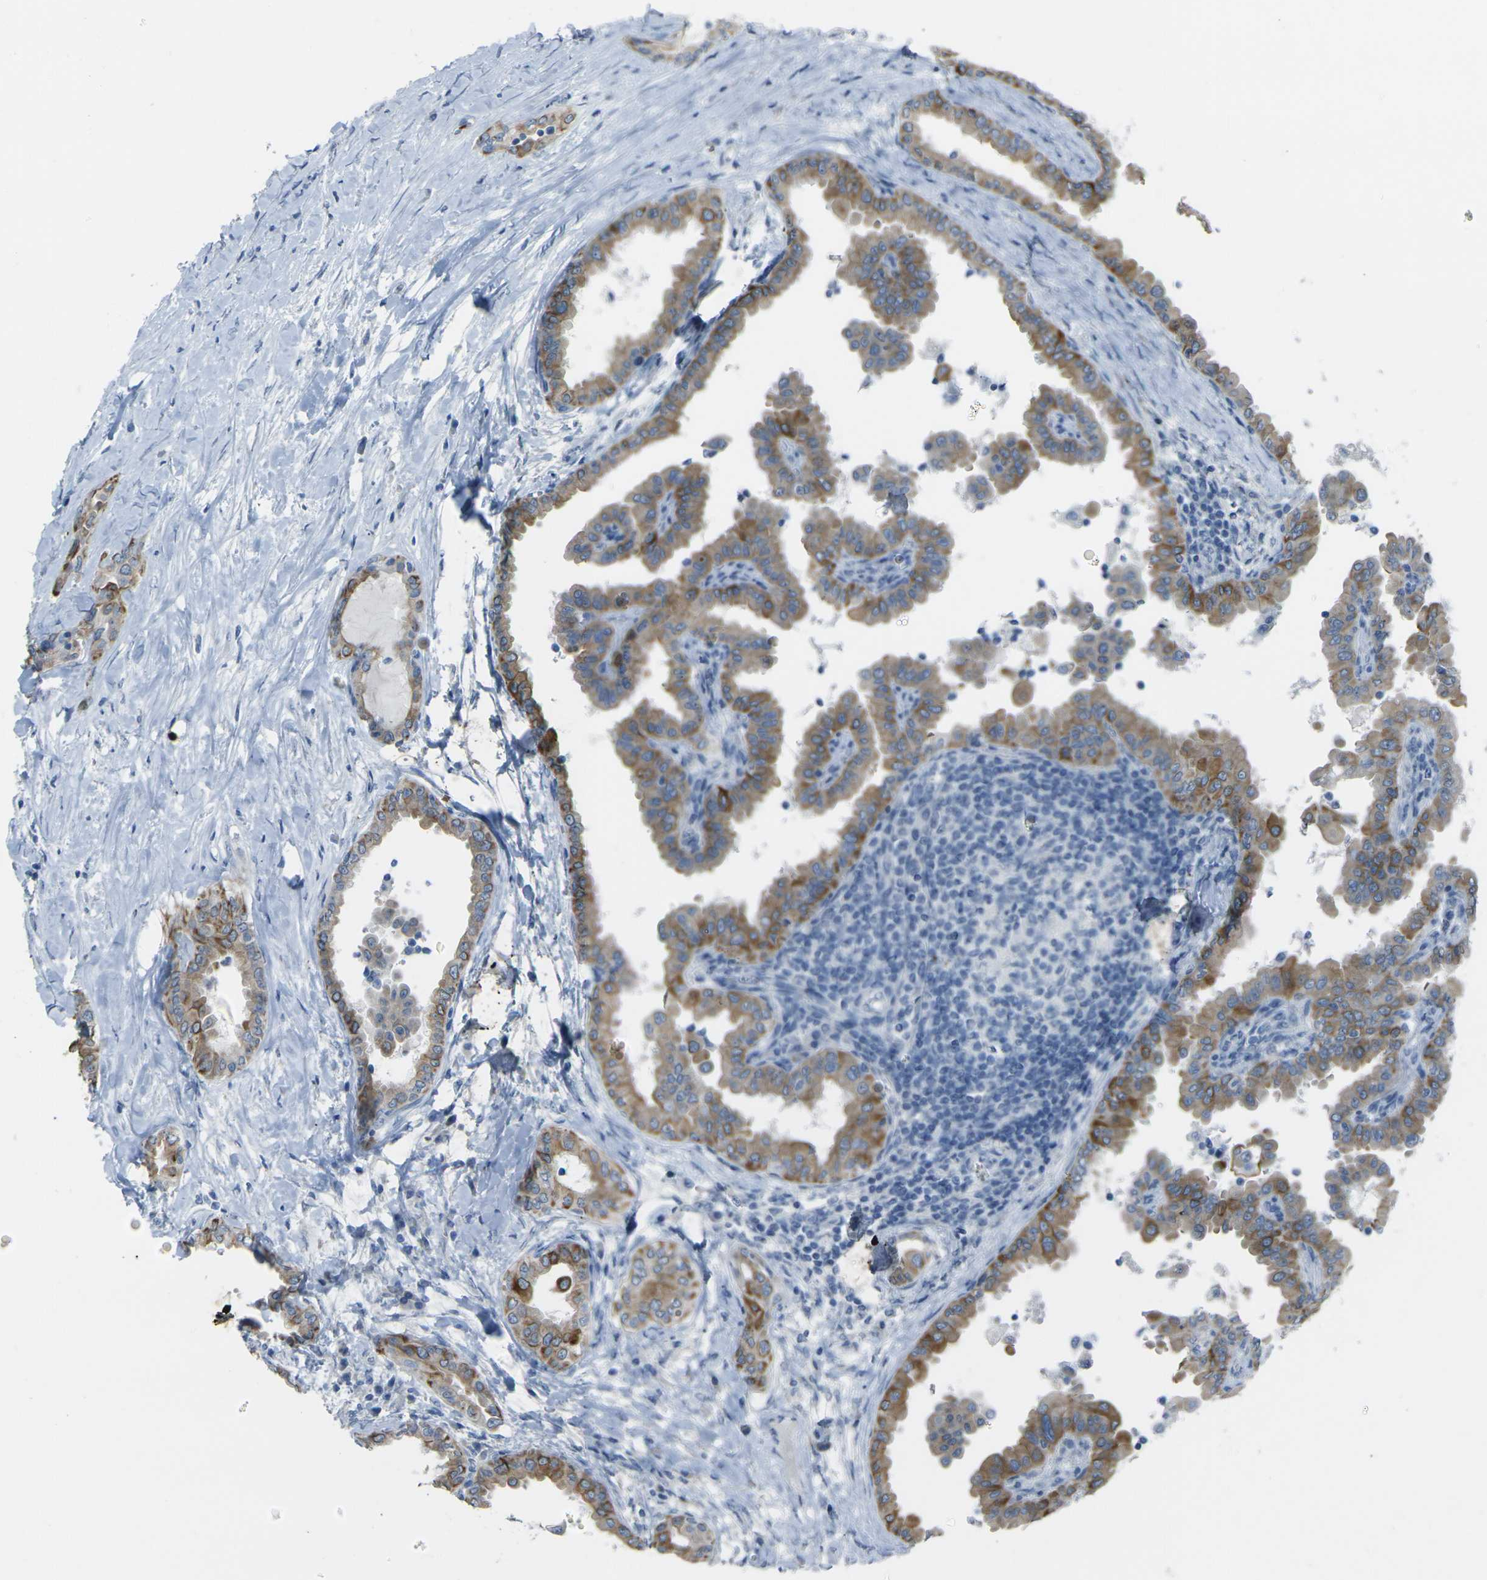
{"staining": {"intensity": "moderate", "quantity": ">75%", "location": "cytoplasmic/membranous"}, "tissue": "thyroid cancer", "cell_type": "Tumor cells", "image_type": "cancer", "snomed": [{"axis": "morphology", "description": "Papillary adenocarcinoma, NOS"}, {"axis": "topography", "description": "Thyroid gland"}], "caption": "There is medium levels of moderate cytoplasmic/membranous positivity in tumor cells of papillary adenocarcinoma (thyroid), as demonstrated by immunohistochemical staining (brown color).", "gene": "ANKRD46", "patient": {"sex": "male", "age": 33}}